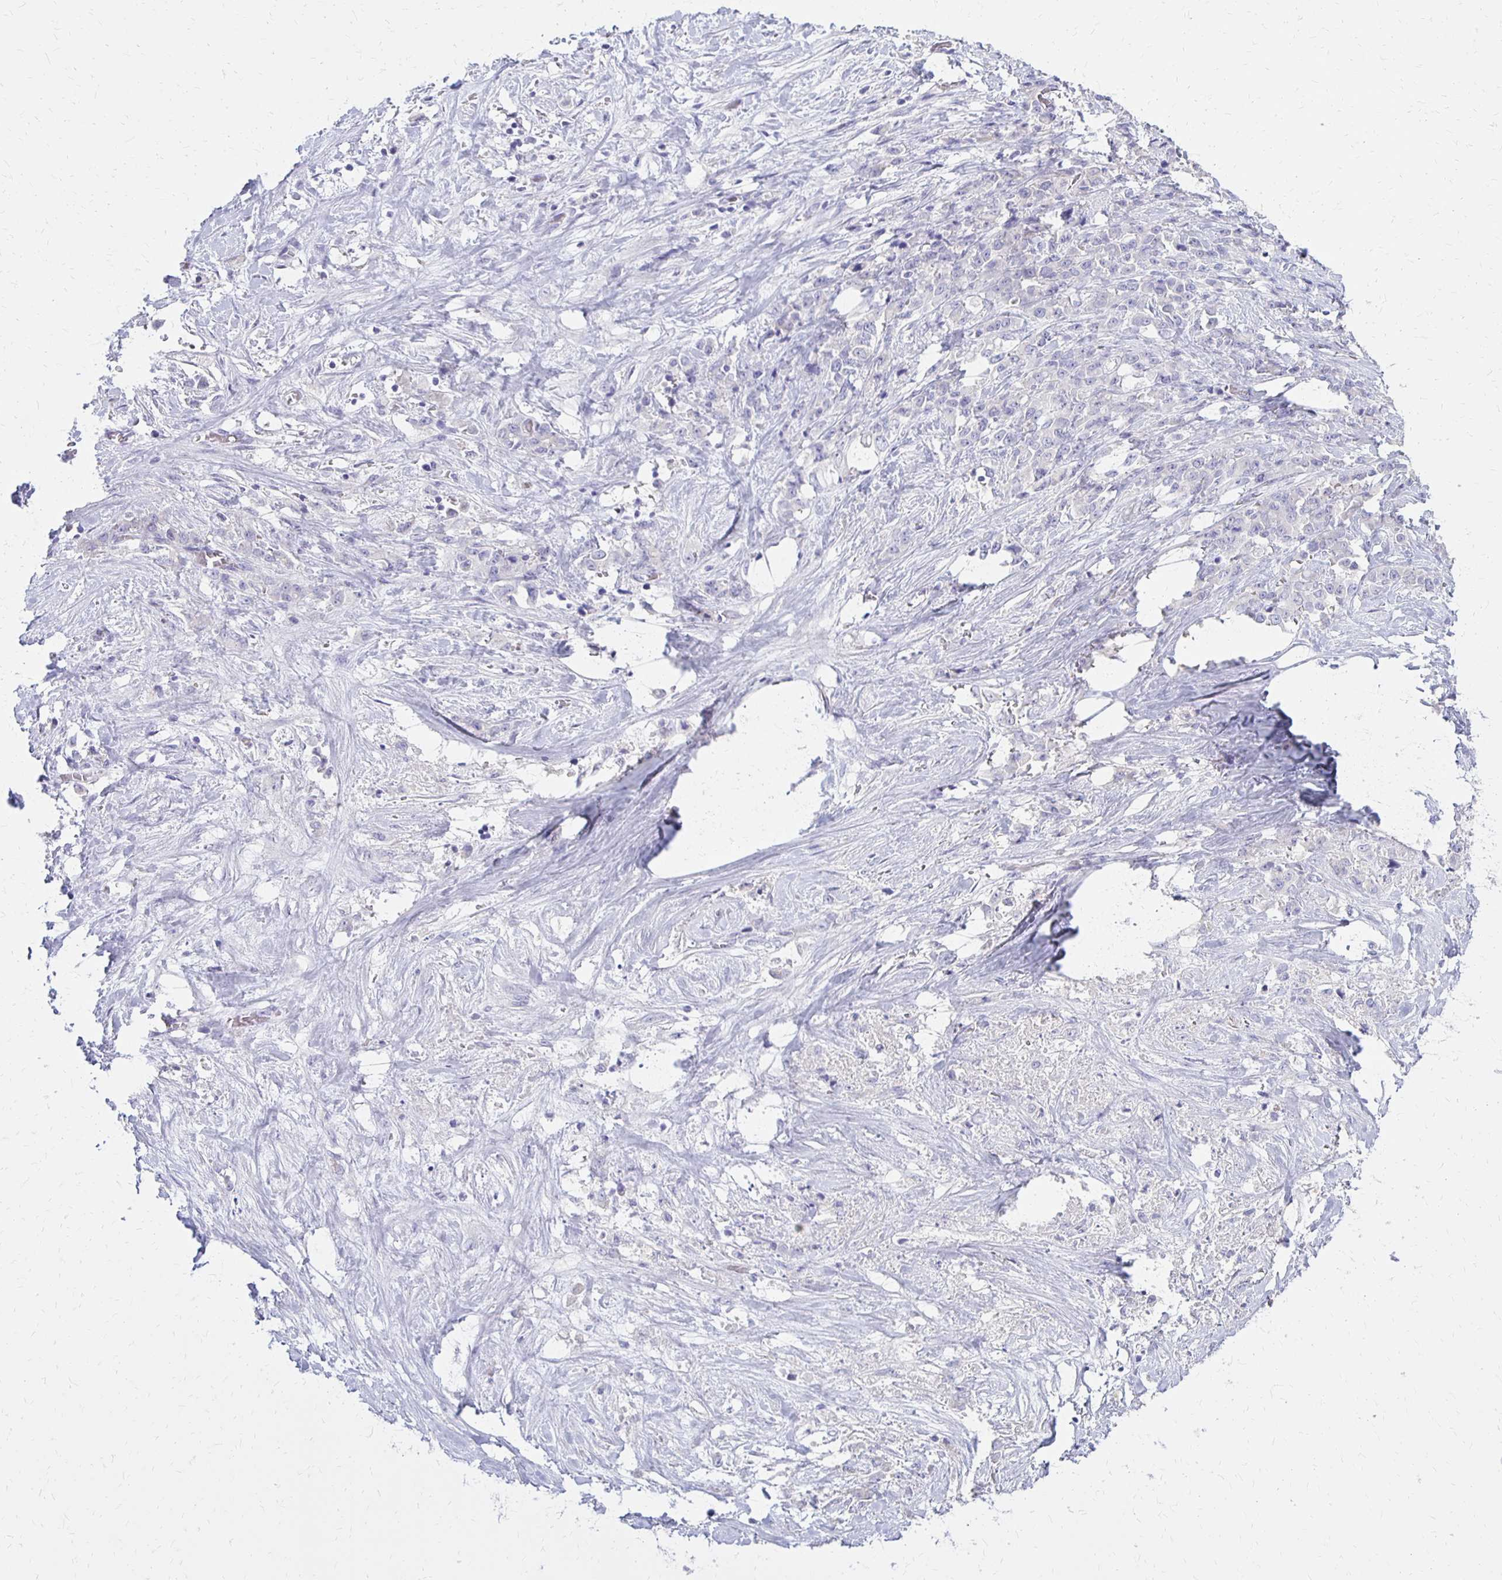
{"staining": {"intensity": "negative", "quantity": "none", "location": "none"}, "tissue": "stomach cancer", "cell_type": "Tumor cells", "image_type": "cancer", "snomed": [{"axis": "morphology", "description": "Adenocarcinoma, NOS"}, {"axis": "topography", "description": "Stomach"}], "caption": "Stomach cancer was stained to show a protein in brown. There is no significant positivity in tumor cells.", "gene": "FNTB", "patient": {"sex": "female", "age": 76}}